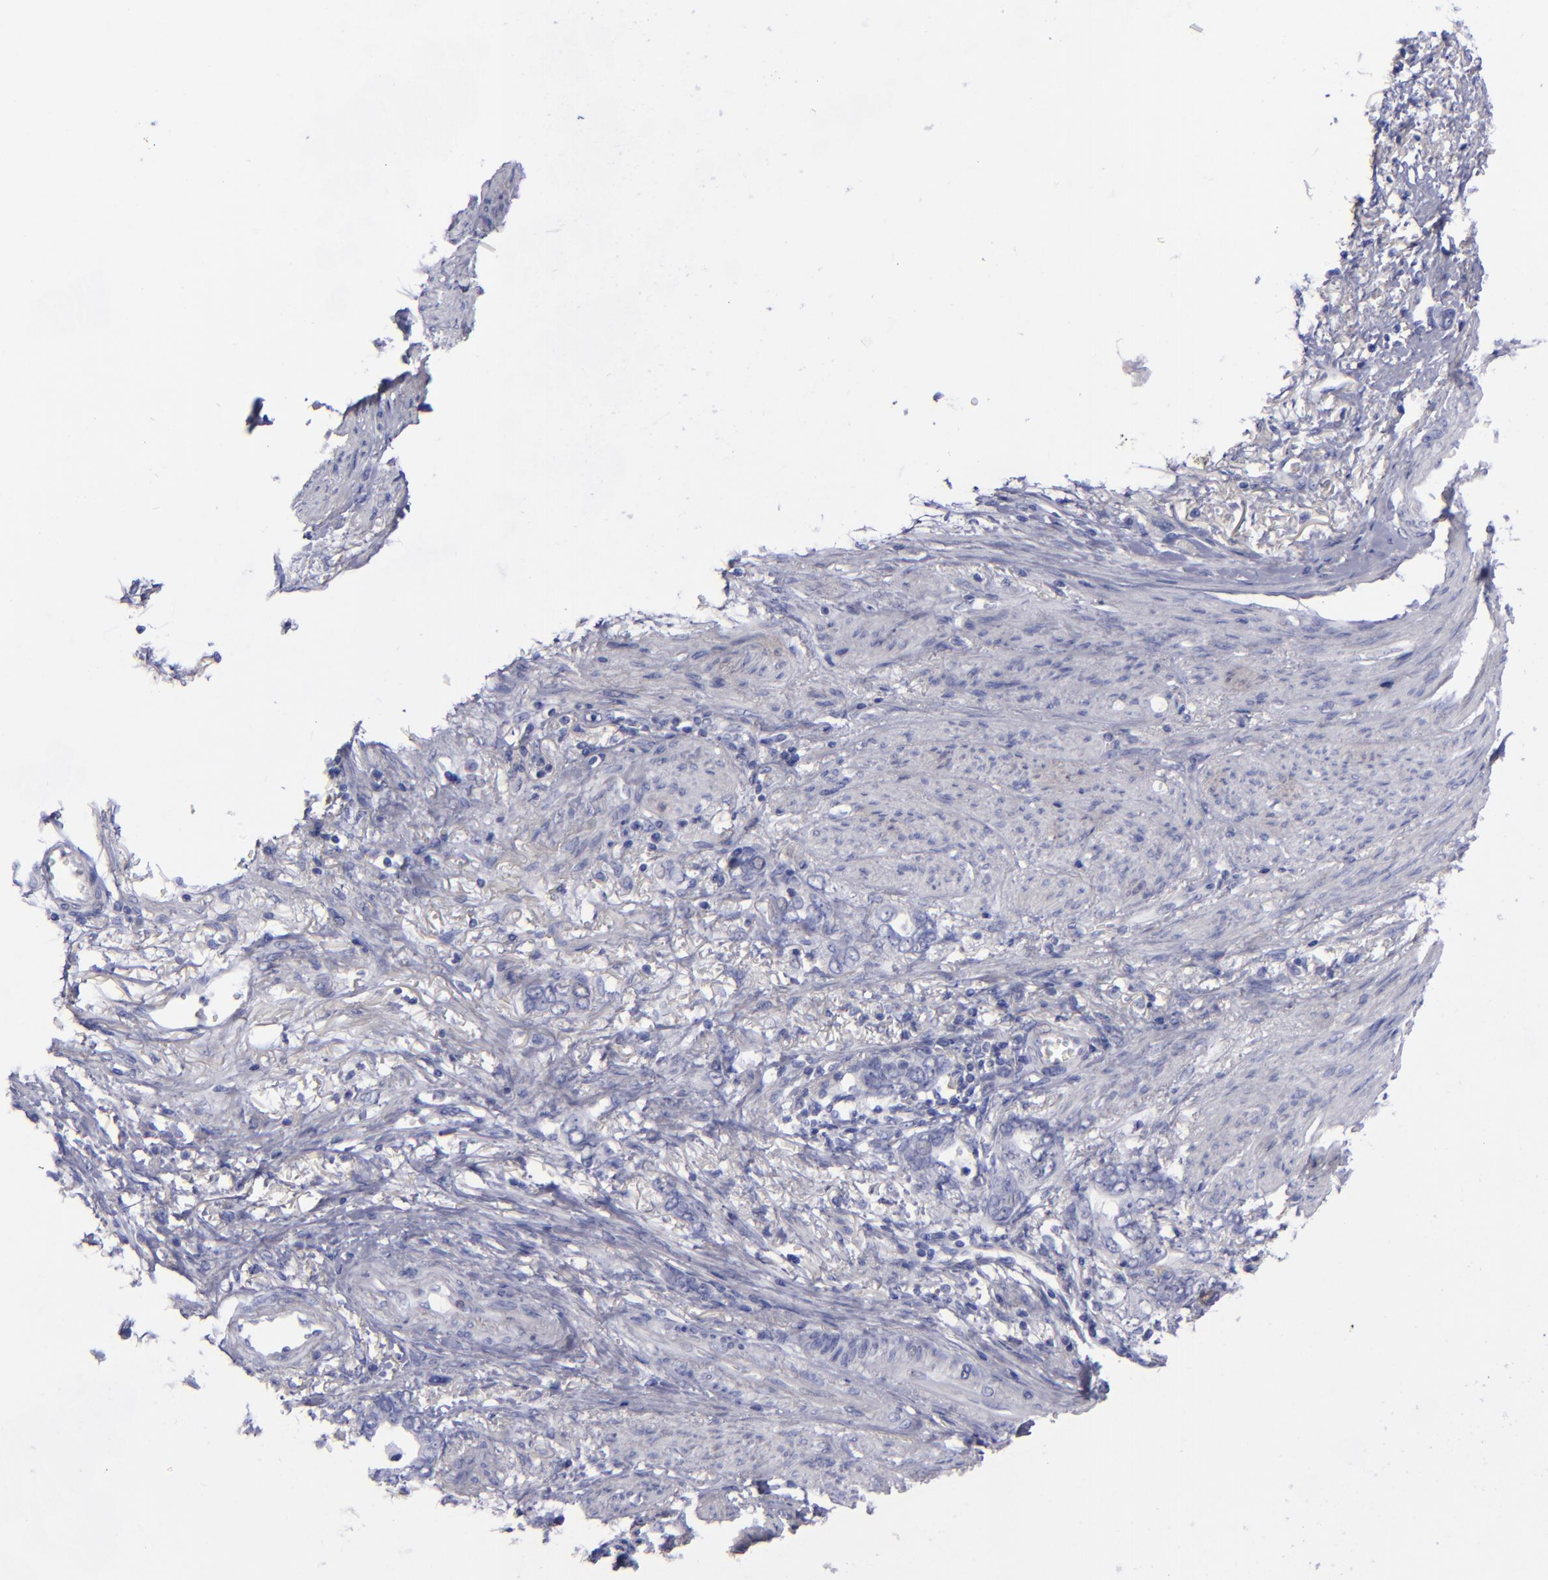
{"staining": {"intensity": "moderate", "quantity": "<25%", "location": "nuclear"}, "tissue": "stomach cancer", "cell_type": "Tumor cells", "image_type": "cancer", "snomed": [{"axis": "morphology", "description": "Adenocarcinoma, NOS"}, {"axis": "topography", "description": "Stomach"}], "caption": "IHC image of human stomach adenocarcinoma stained for a protein (brown), which reveals low levels of moderate nuclear expression in approximately <25% of tumor cells.", "gene": "AURKA", "patient": {"sex": "male", "age": 78}}